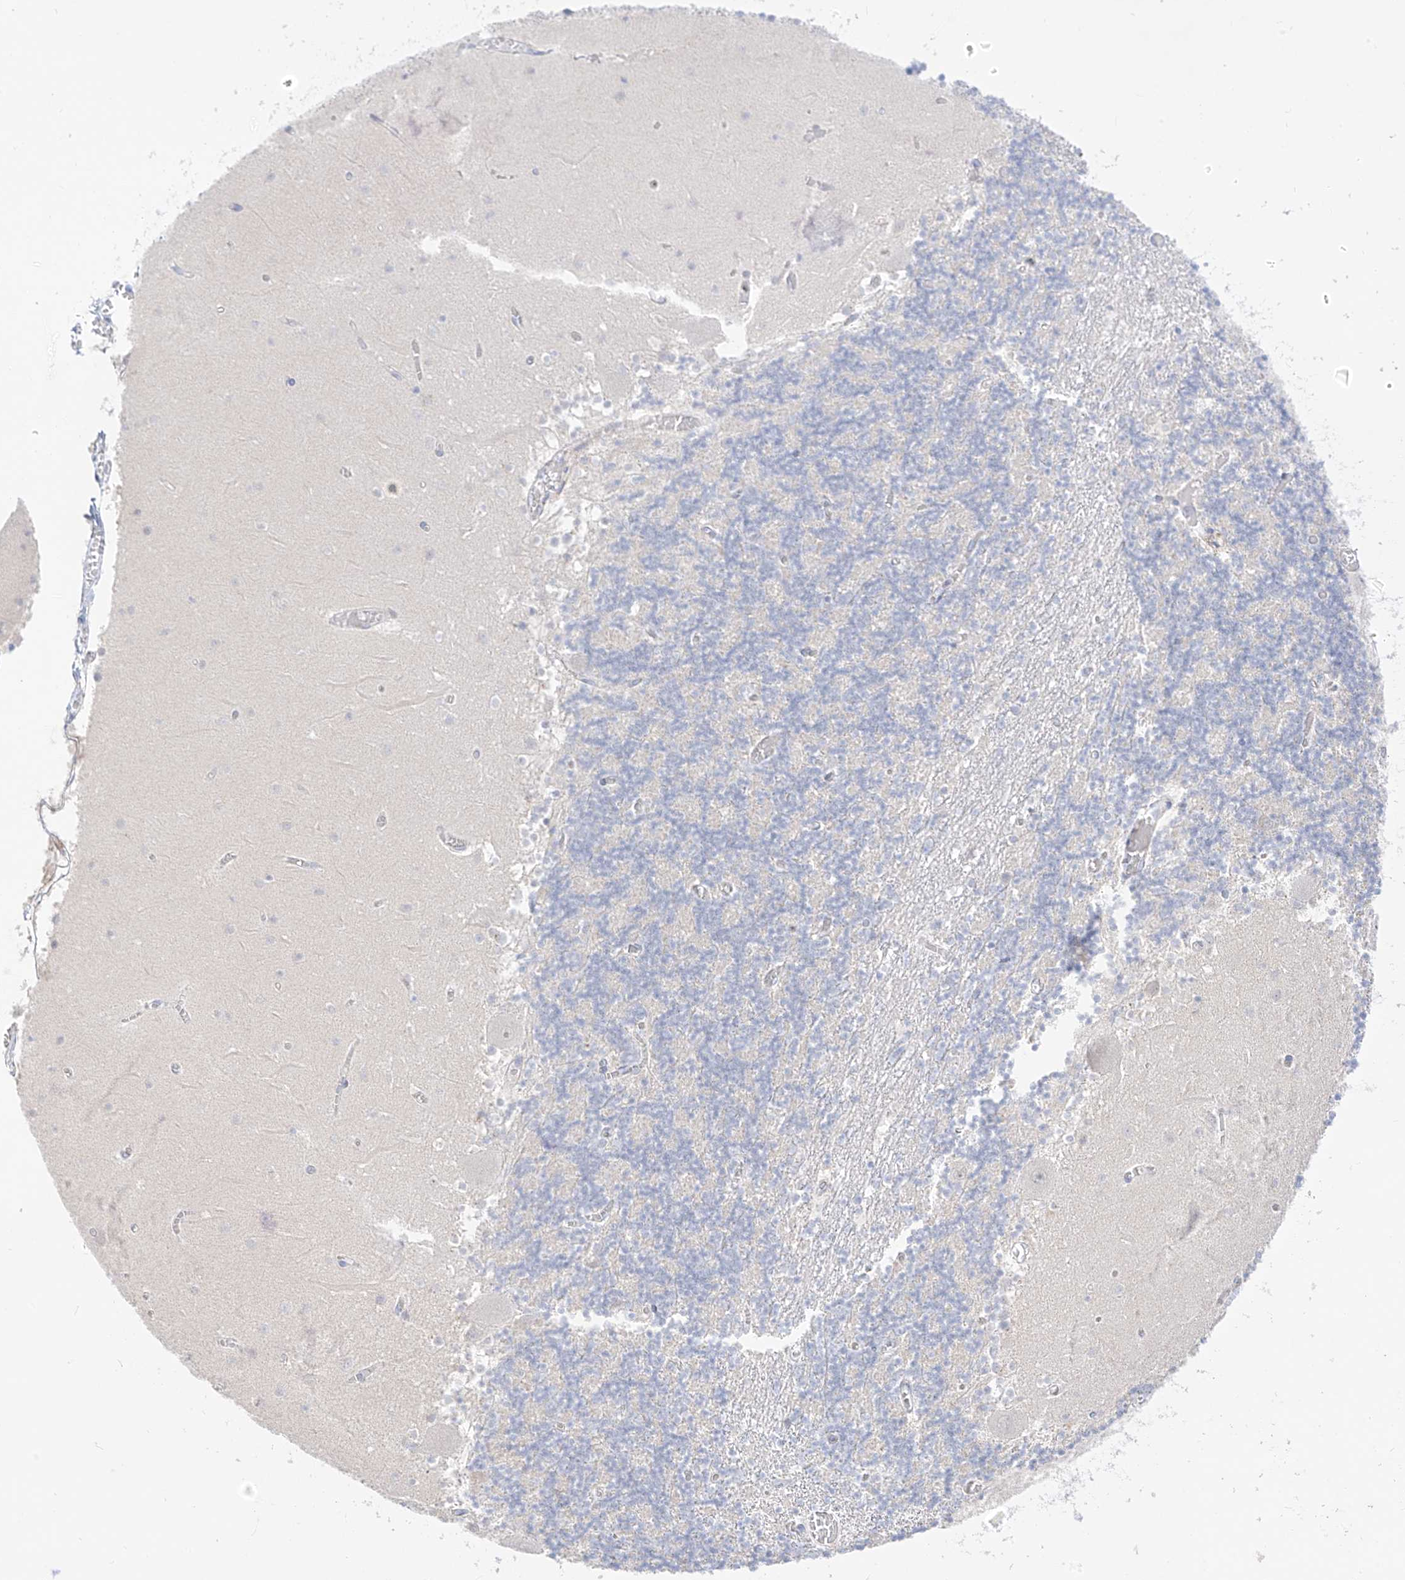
{"staining": {"intensity": "negative", "quantity": "none", "location": "none"}, "tissue": "cerebellum", "cell_type": "Cells in granular layer", "image_type": "normal", "snomed": [{"axis": "morphology", "description": "Normal tissue, NOS"}, {"axis": "topography", "description": "Cerebellum"}], "caption": "IHC histopathology image of benign cerebellum: cerebellum stained with DAB reveals no significant protein positivity in cells in granular layer.", "gene": "SYTL3", "patient": {"sex": "female", "age": 28}}